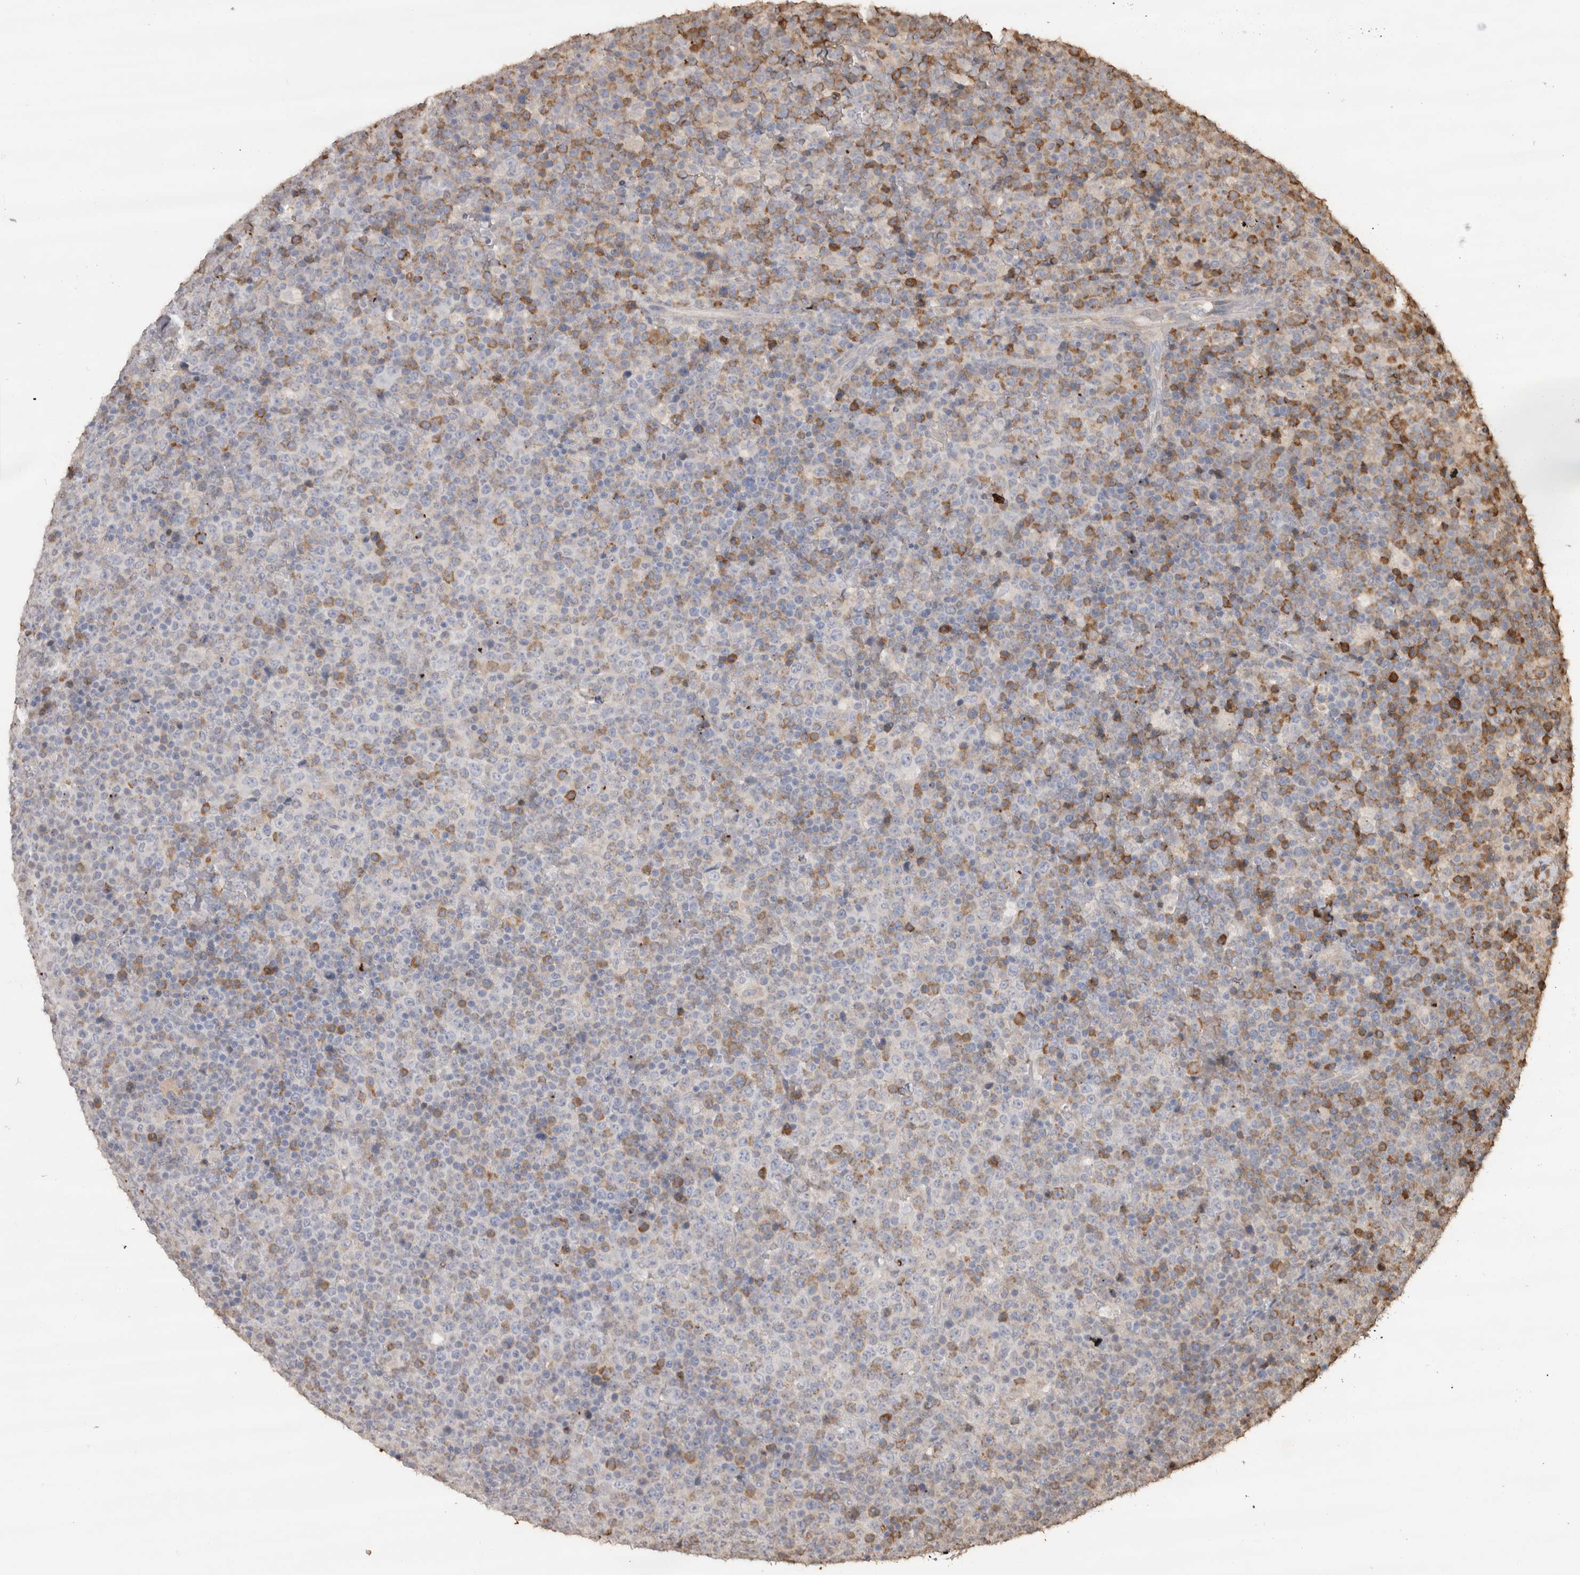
{"staining": {"intensity": "moderate", "quantity": "<25%", "location": "cytoplasmic/membranous"}, "tissue": "lymphoma", "cell_type": "Tumor cells", "image_type": "cancer", "snomed": [{"axis": "morphology", "description": "Malignant lymphoma, non-Hodgkin's type, High grade"}, {"axis": "topography", "description": "Lymph node"}], "caption": "Immunohistochemical staining of high-grade malignant lymphoma, non-Hodgkin's type reveals low levels of moderate cytoplasmic/membranous protein positivity in approximately <25% of tumor cells.", "gene": "CRELD2", "patient": {"sex": "male", "age": 13}}